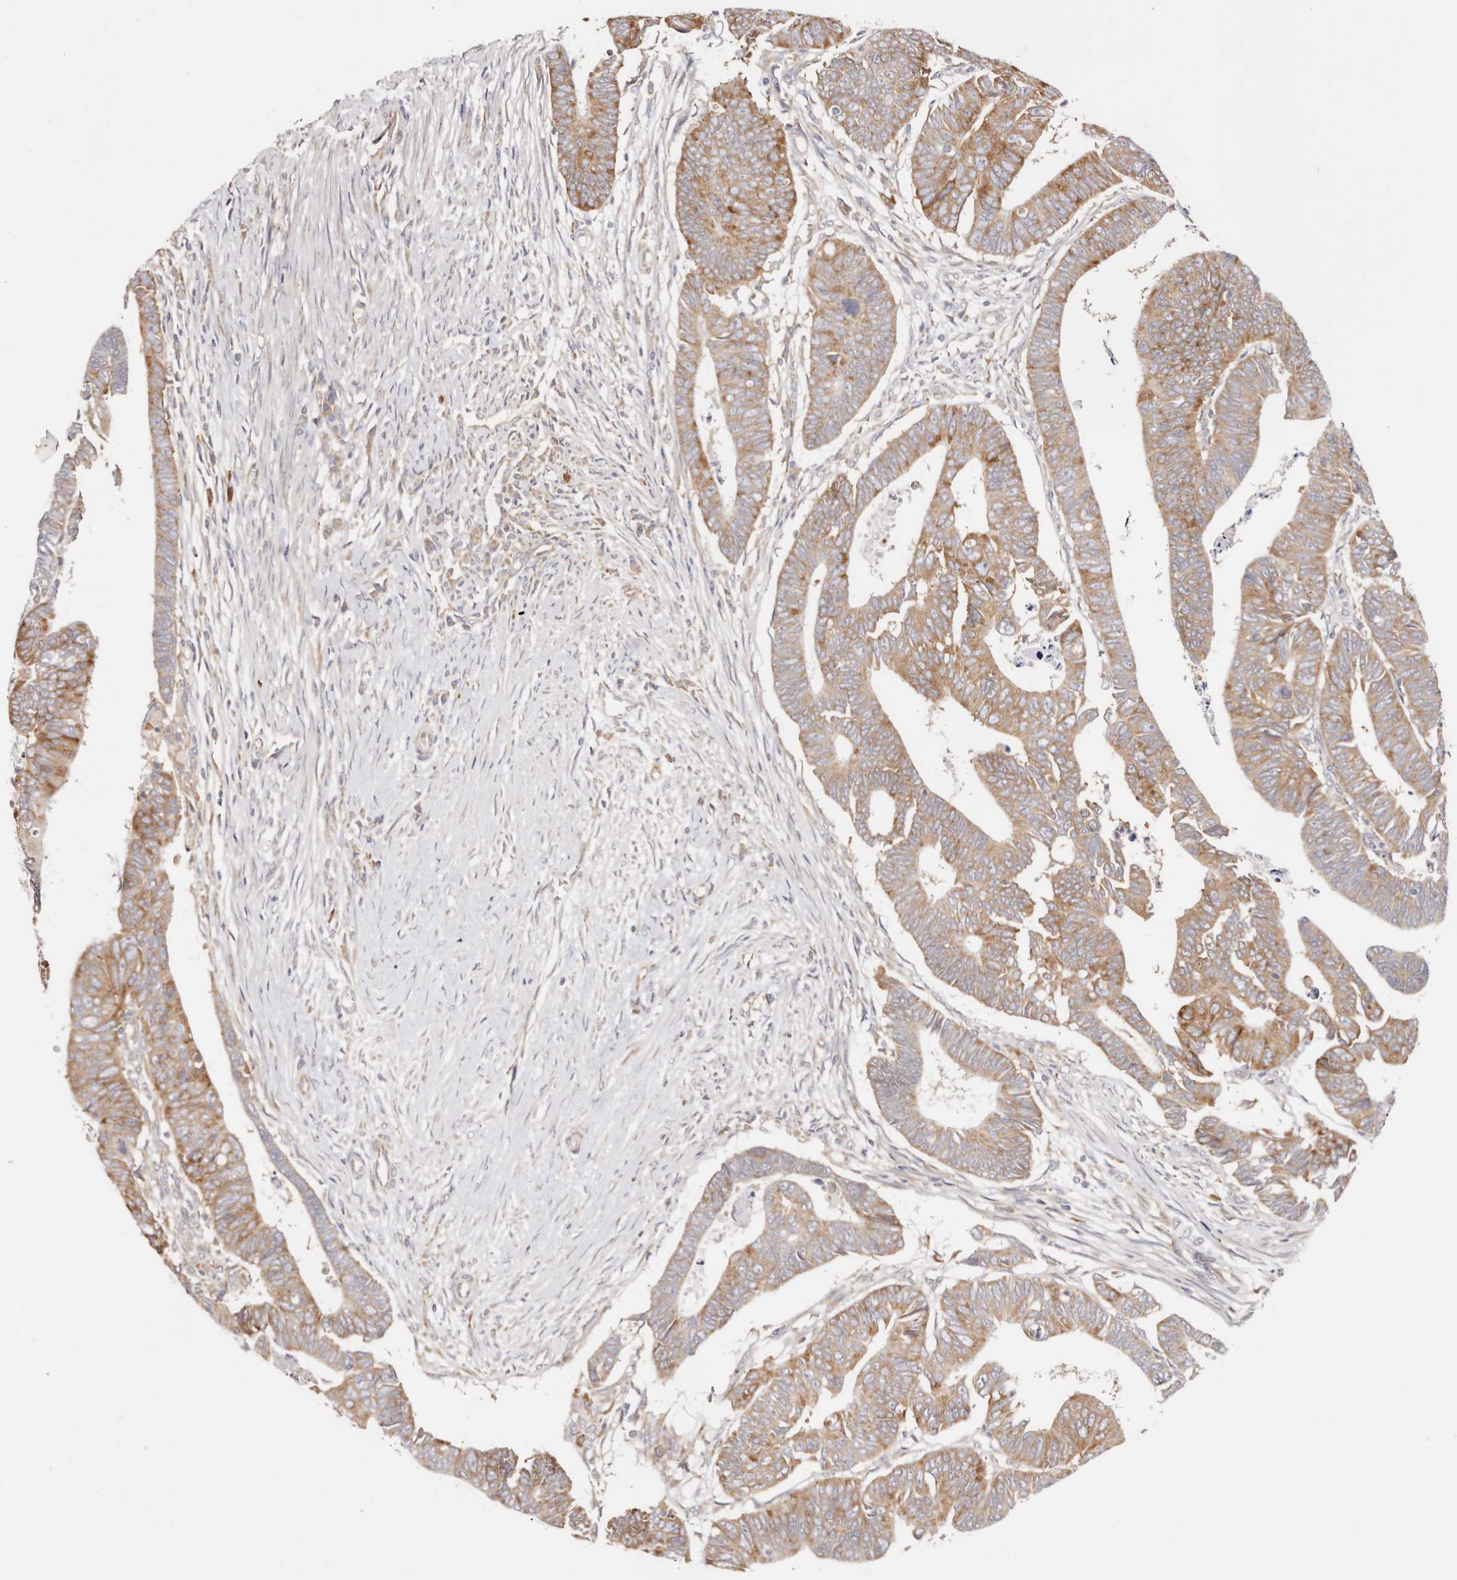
{"staining": {"intensity": "moderate", "quantity": ">75%", "location": "cytoplasmic/membranous"}, "tissue": "colorectal cancer", "cell_type": "Tumor cells", "image_type": "cancer", "snomed": [{"axis": "morphology", "description": "Adenocarcinoma, NOS"}, {"axis": "topography", "description": "Rectum"}], "caption": "A high-resolution histopathology image shows IHC staining of colorectal cancer (adenocarcinoma), which exhibits moderate cytoplasmic/membranous staining in approximately >75% of tumor cells. Nuclei are stained in blue.", "gene": "GNA13", "patient": {"sex": "female", "age": 65}}